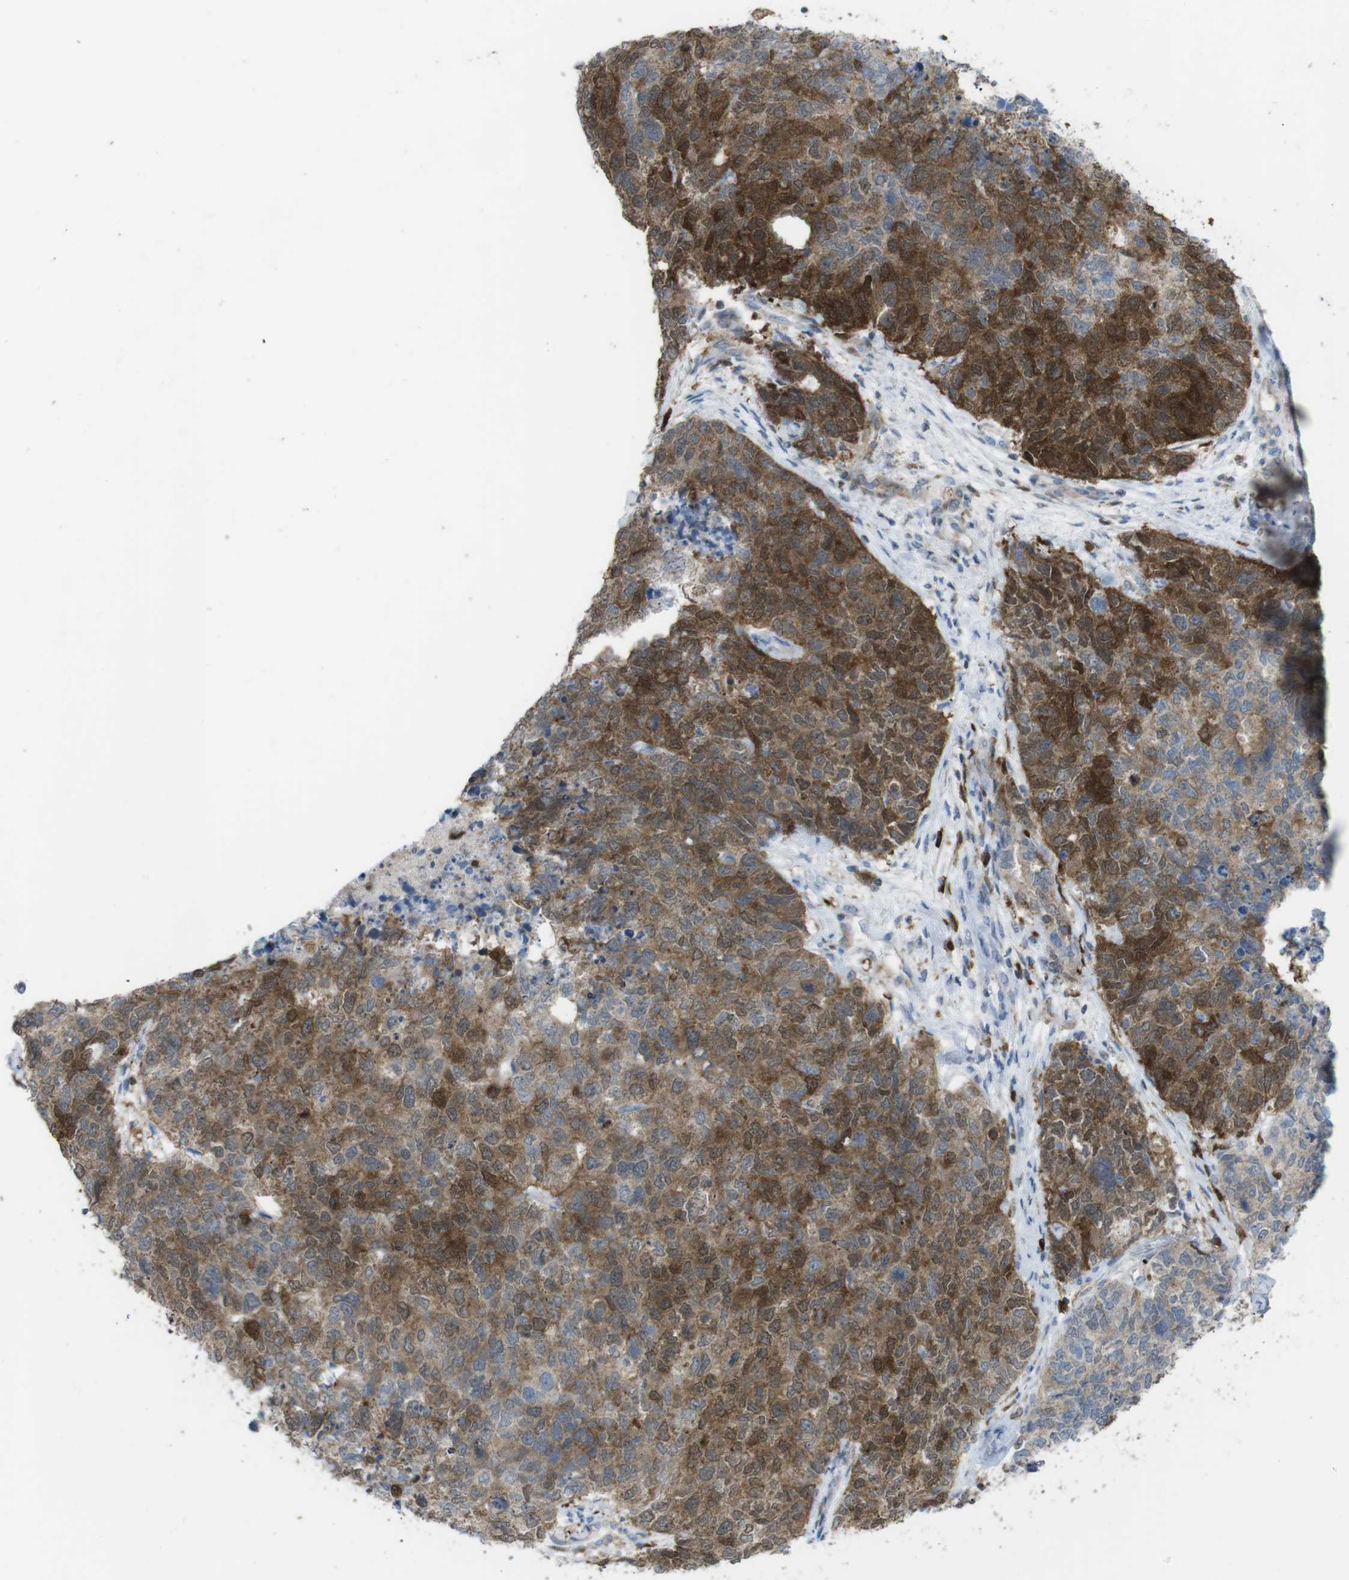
{"staining": {"intensity": "moderate", "quantity": ">75%", "location": "cytoplasmic/membranous"}, "tissue": "cervical cancer", "cell_type": "Tumor cells", "image_type": "cancer", "snomed": [{"axis": "morphology", "description": "Squamous cell carcinoma, NOS"}, {"axis": "topography", "description": "Cervix"}], "caption": "Squamous cell carcinoma (cervical) stained with IHC demonstrates moderate cytoplasmic/membranous expression in about >75% of tumor cells. (IHC, brightfield microscopy, high magnification).", "gene": "PRKCD", "patient": {"sex": "female", "age": 63}}